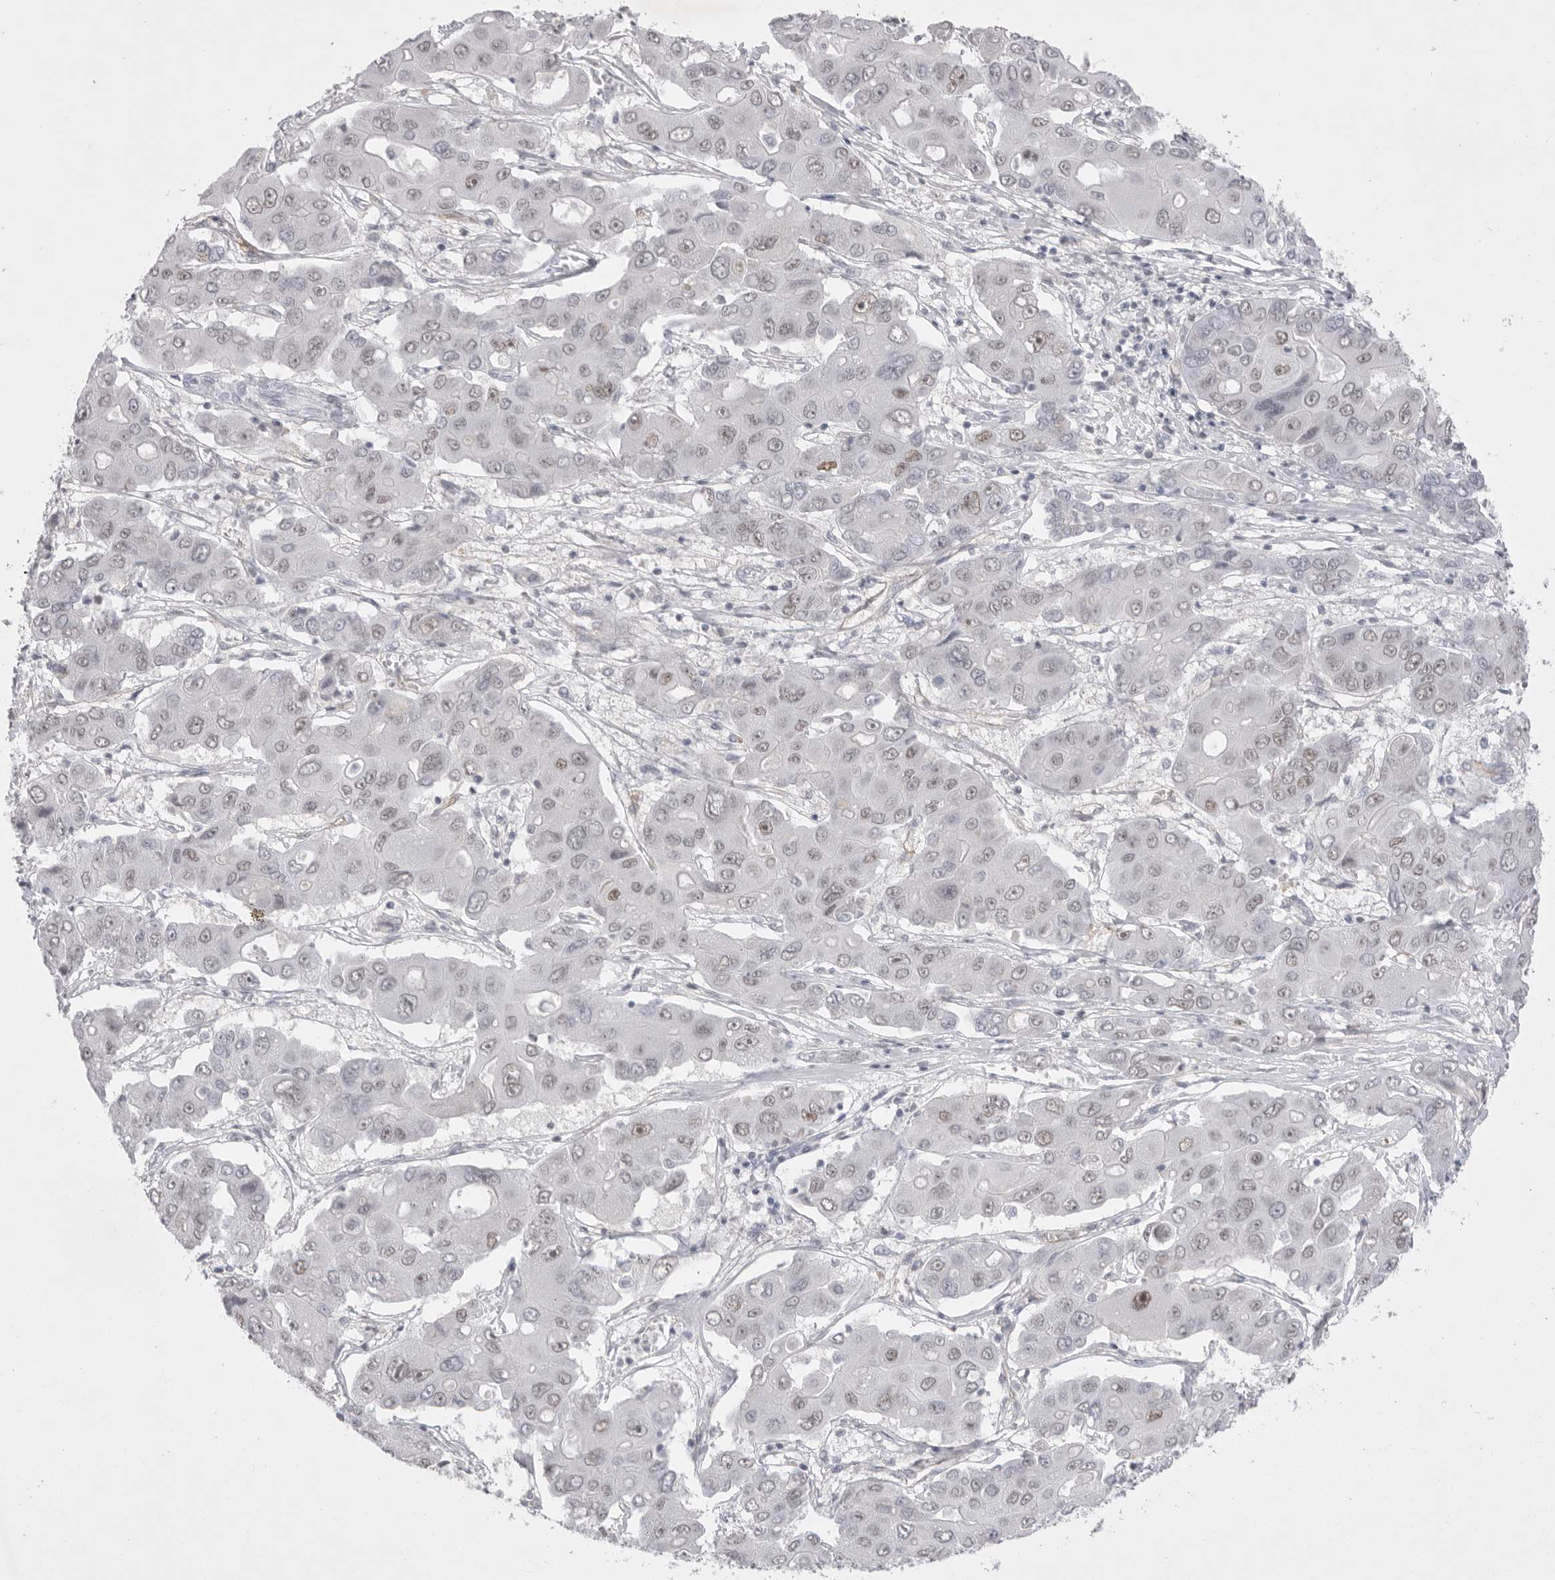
{"staining": {"intensity": "weak", "quantity": "25%-75%", "location": "nuclear"}, "tissue": "liver cancer", "cell_type": "Tumor cells", "image_type": "cancer", "snomed": [{"axis": "morphology", "description": "Cholangiocarcinoma"}, {"axis": "topography", "description": "Liver"}], "caption": "Weak nuclear staining for a protein is appreciated in approximately 25%-75% of tumor cells of cholangiocarcinoma (liver) using immunohistochemistry (IHC).", "gene": "ZBTB7B", "patient": {"sex": "male", "age": 67}}